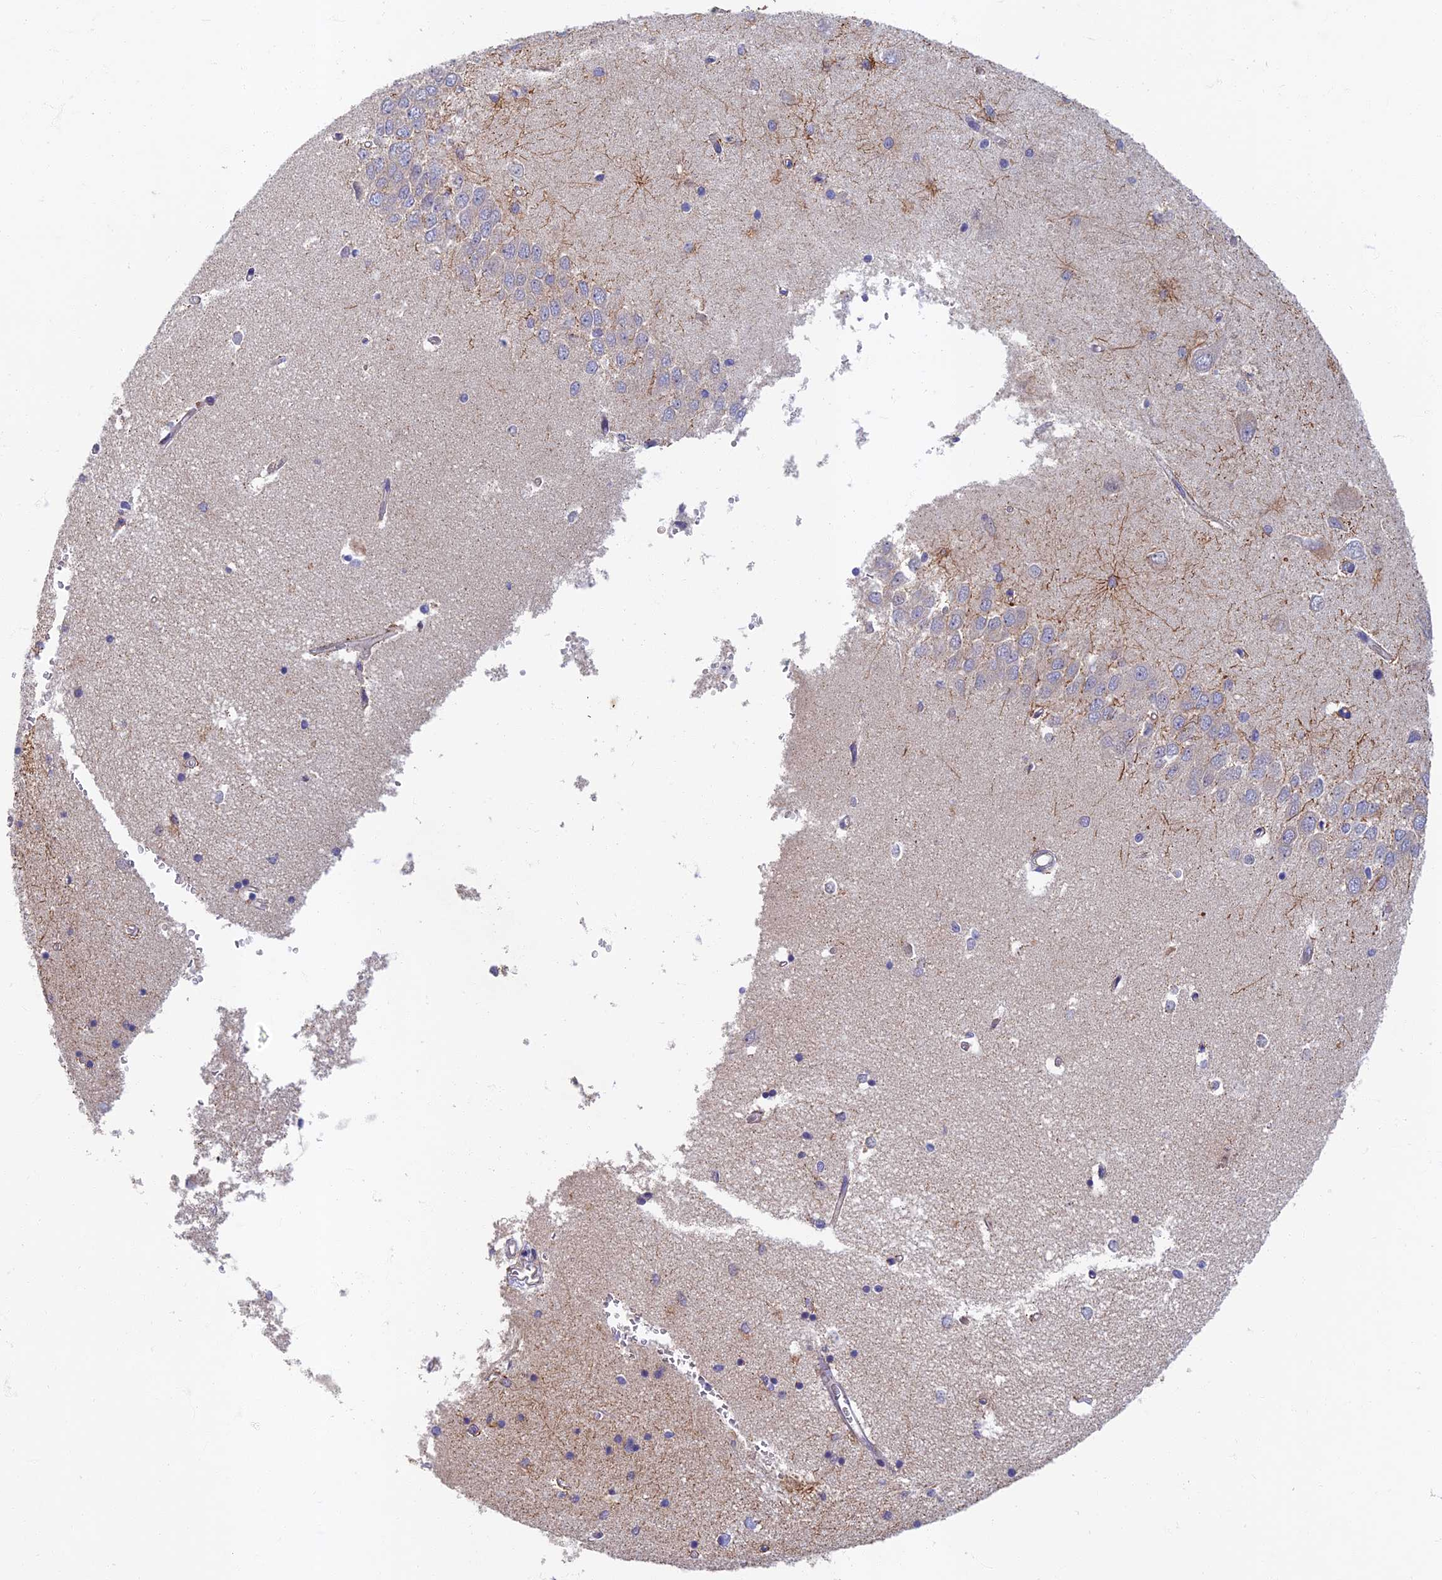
{"staining": {"intensity": "moderate", "quantity": "<25%", "location": "cytoplasmic/membranous"}, "tissue": "hippocampus", "cell_type": "Glial cells", "image_type": "normal", "snomed": [{"axis": "morphology", "description": "Normal tissue, NOS"}, {"axis": "topography", "description": "Hippocampus"}], "caption": "Protein staining of normal hippocampus displays moderate cytoplasmic/membranous staining in about <25% of glial cells.", "gene": "SOGA1", "patient": {"sex": "male", "age": 45}}